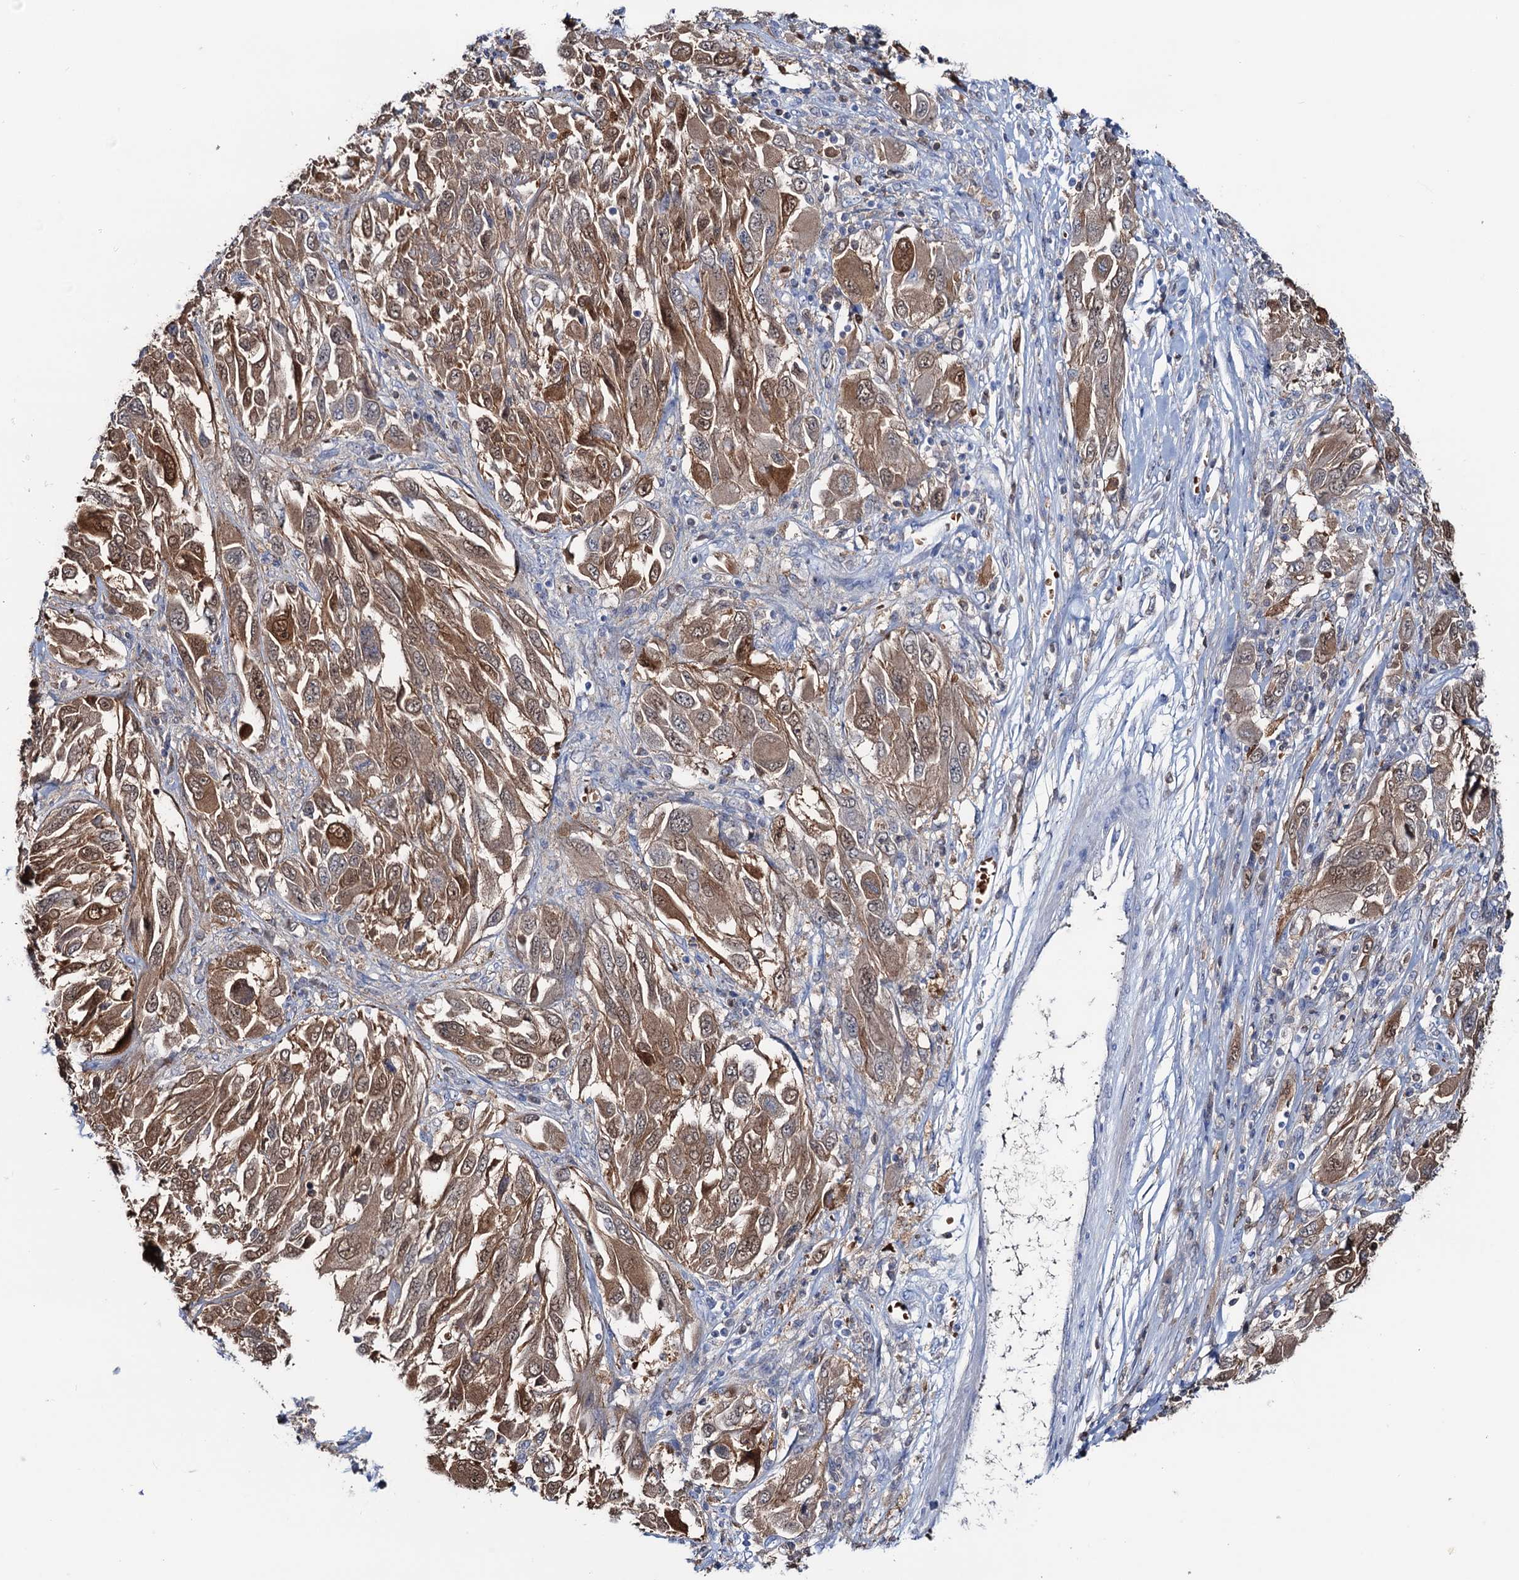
{"staining": {"intensity": "moderate", "quantity": ">75%", "location": "cytoplasmic/membranous,nuclear"}, "tissue": "melanoma", "cell_type": "Tumor cells", "image_type": "cancer", "snomed": [{"axis": "morphology", "description": "Malignant melanoma, NOS"}, {"axis": "topography", "description": "Skin"}], "caption": "Immunohistochemistry (IHC) micrograph of human melanoma stained for a protein (brown), which exhibits medium levels of moderate cytoplasmic/membranous and nuclear positivity in approximately >75% of tumor cells.", "gene": "FAH", "patient": {"sex": "female", "age": 91}}